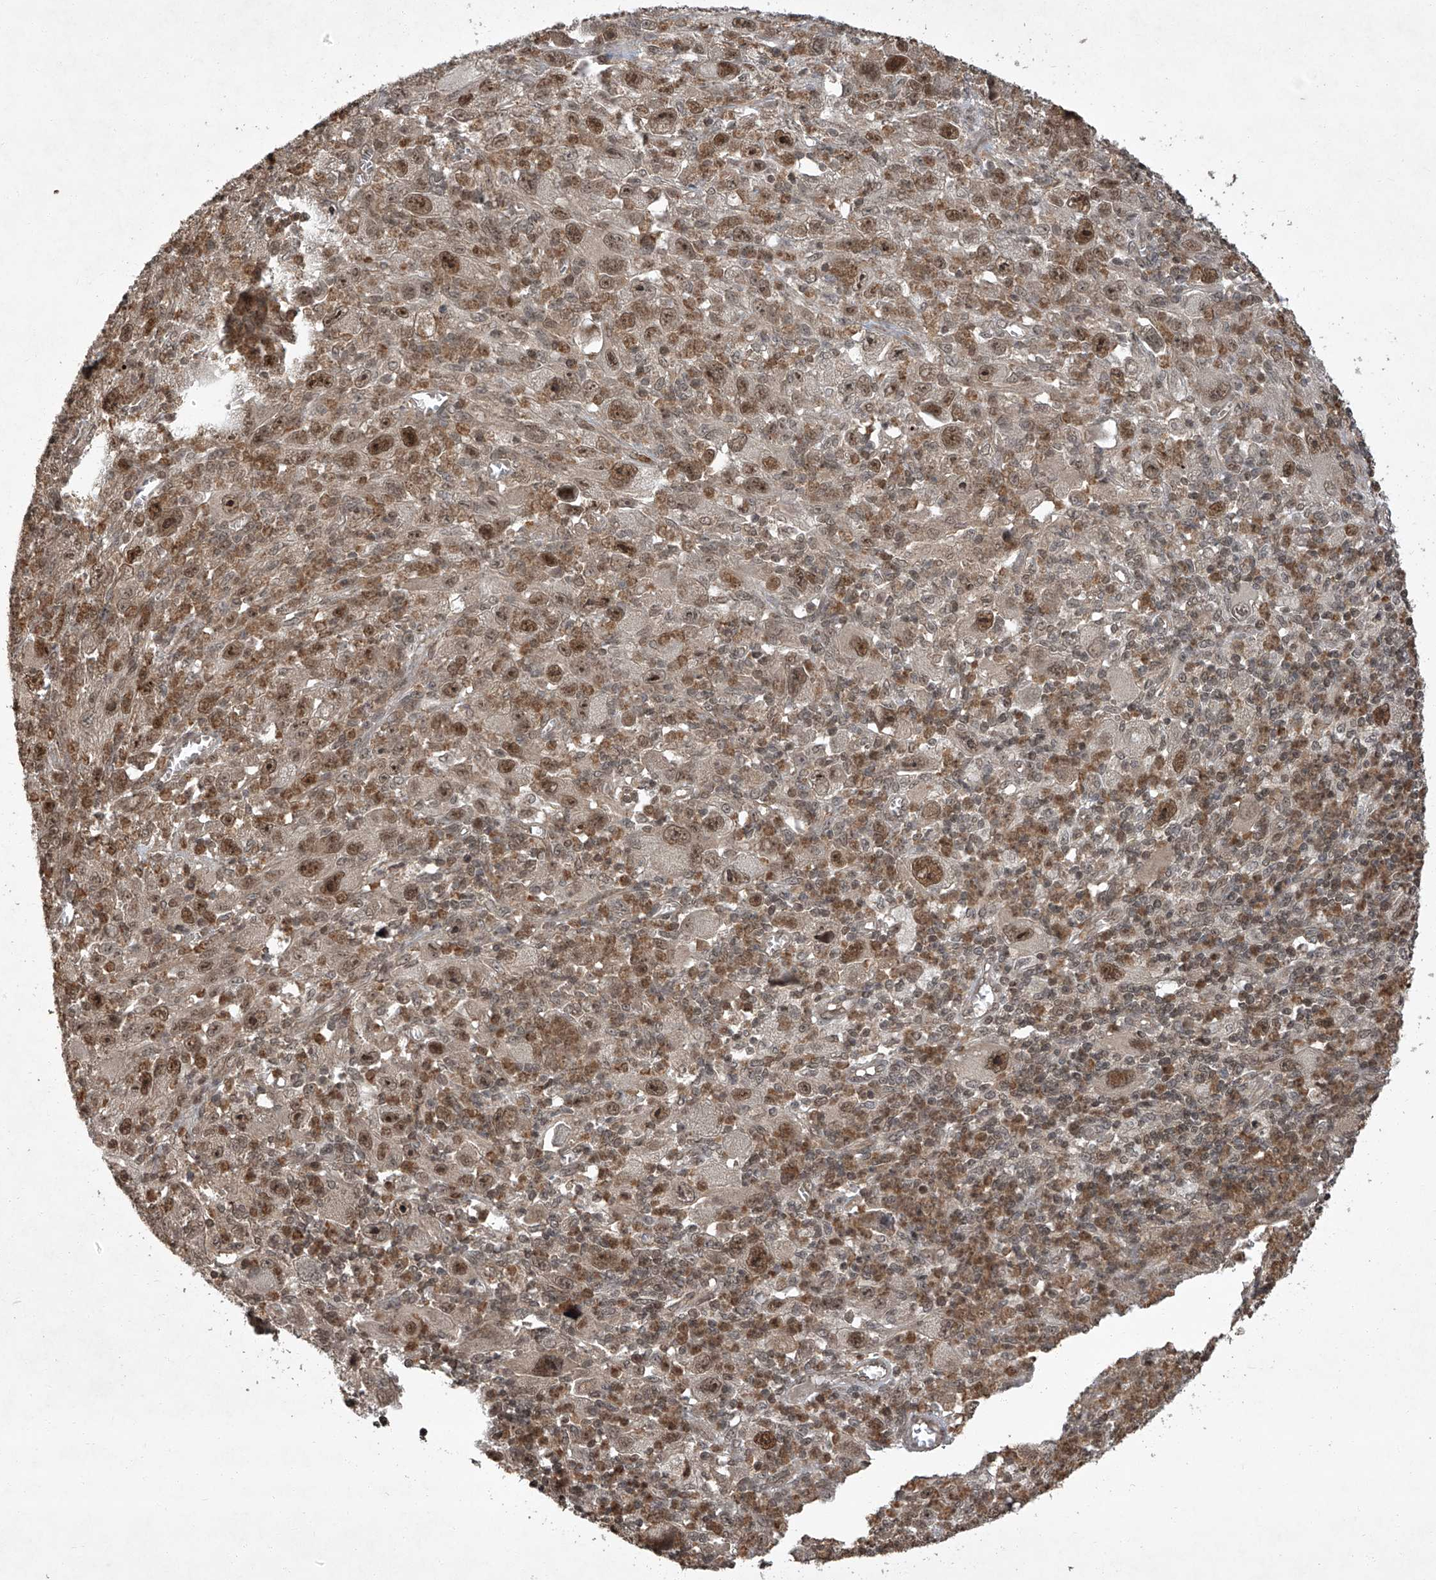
{"staining": {"intensity": "moderate", "quantity": ">75%", "location": "nuclear"}, "tissue": "melanoma", "cell_type": "Tumor cells", "image_type": "cancer", "snomed": [{"axis": "morphology", "description": "Malignant melanoma, Metastatic site"}, {"axis": "topography", "description": "Skin"}], "caption": "A brown stain highlights moderate nuclear positivity of a protein in melanoma tumor cells.", "gene": "TSNAX", "patient": {"sex": "female", "age": 56}}